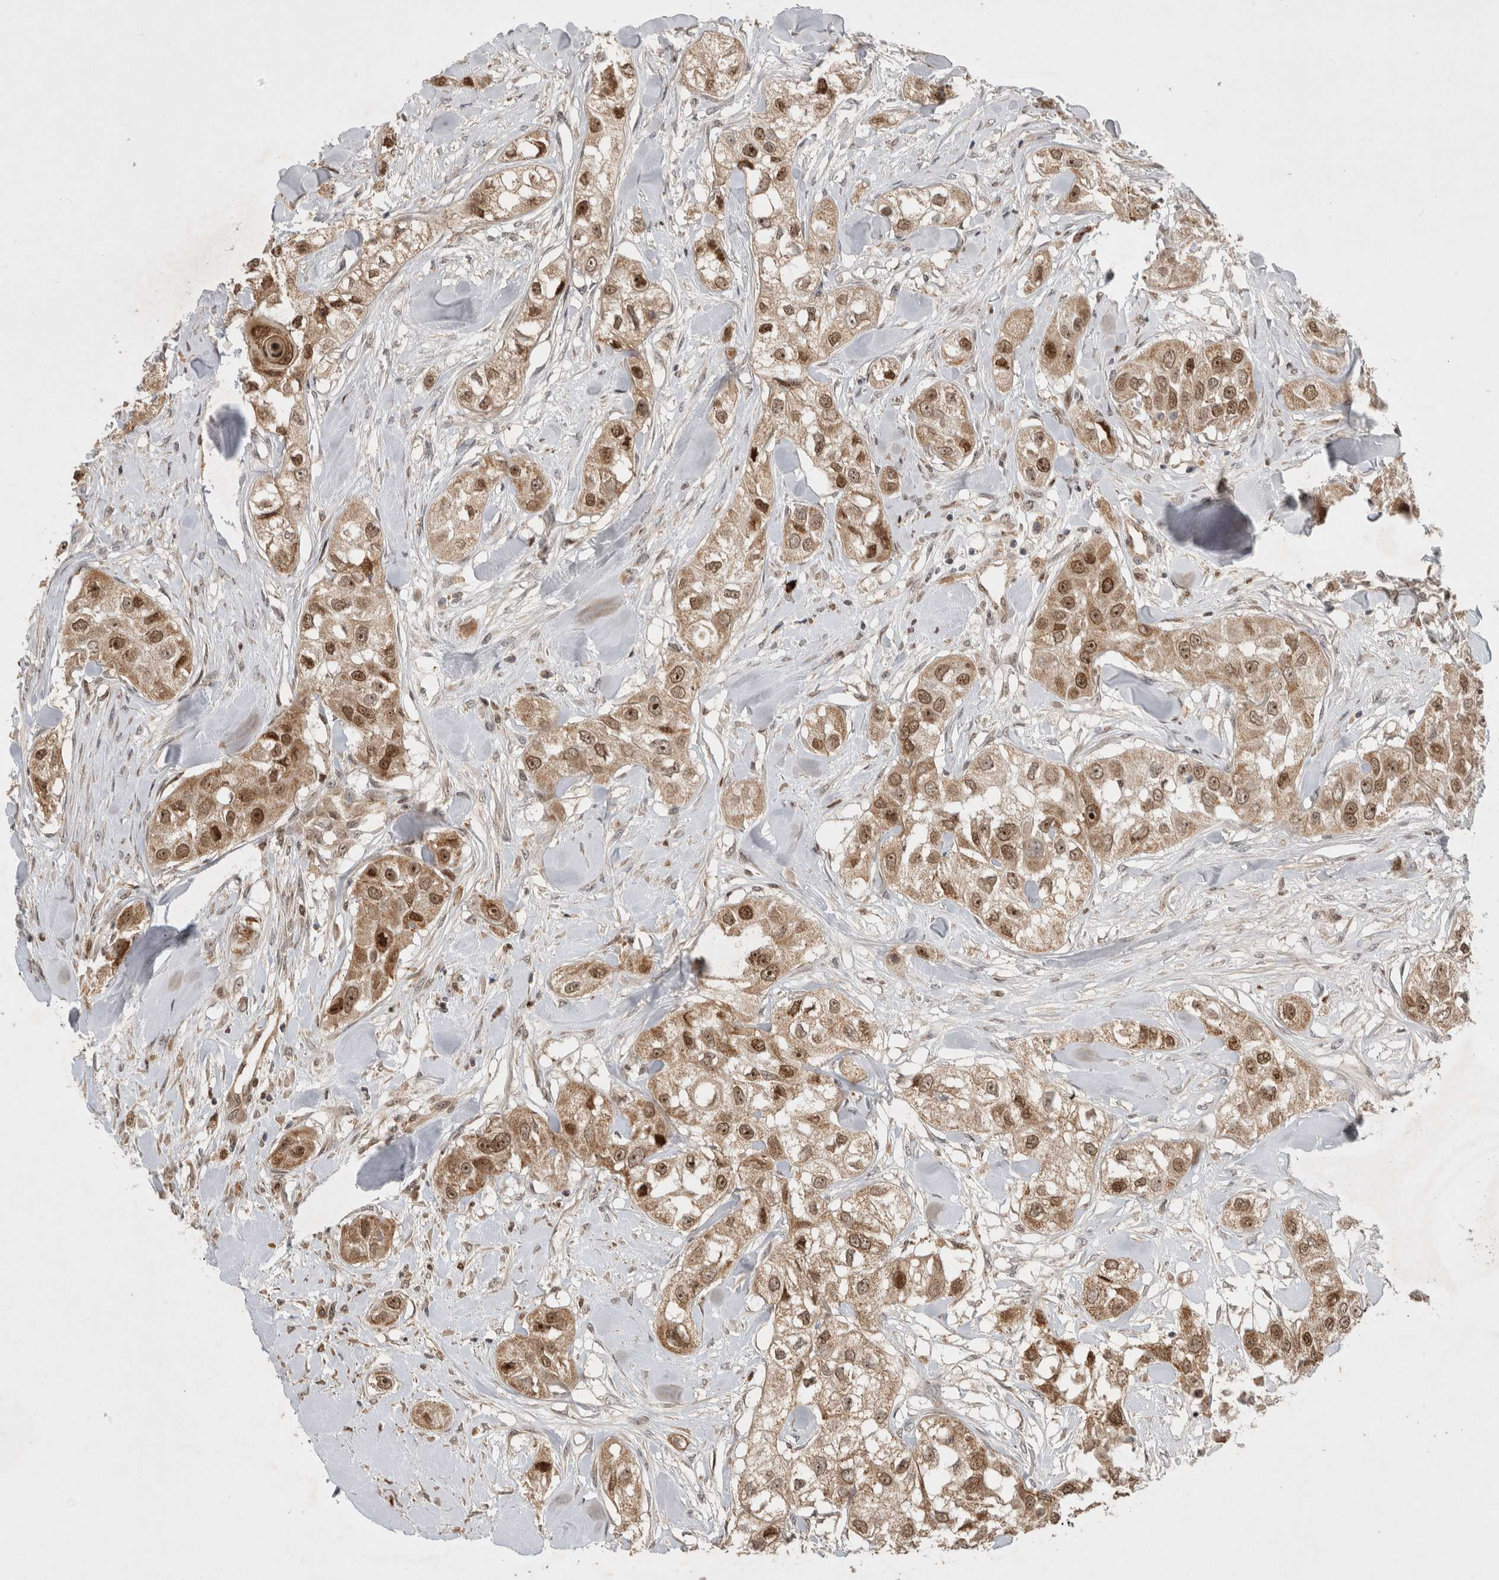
{"staining": {"intensity": "moderate", "quantity": ">75%", "location": "cytoplasmic/membranous,nuclear"}, "tissue": "head and neck cancer", "cell_type": "Tumor cells", "image_type": "cancer", "snomed": [{"axis": "morphology", "description": "Normal tissue, NOS"}, {"axis": "morphology", "description": "Squamous cell carcinoma, NOS"}, {"axis": "topography", "description": "Skeletal muscle"}, {"axis": "topography", "description": "Head-Neck"}], "caption": "DAB immunohistochemical staining of human head and neck cancer (squamous cell carcinoma) demonstrates moderate cytoplasmic/membranous and nuclear protein staining in approximately >75% of tumor cells.", "gene": "INSRR", "patient": {"sex": "male", "age": 51}}